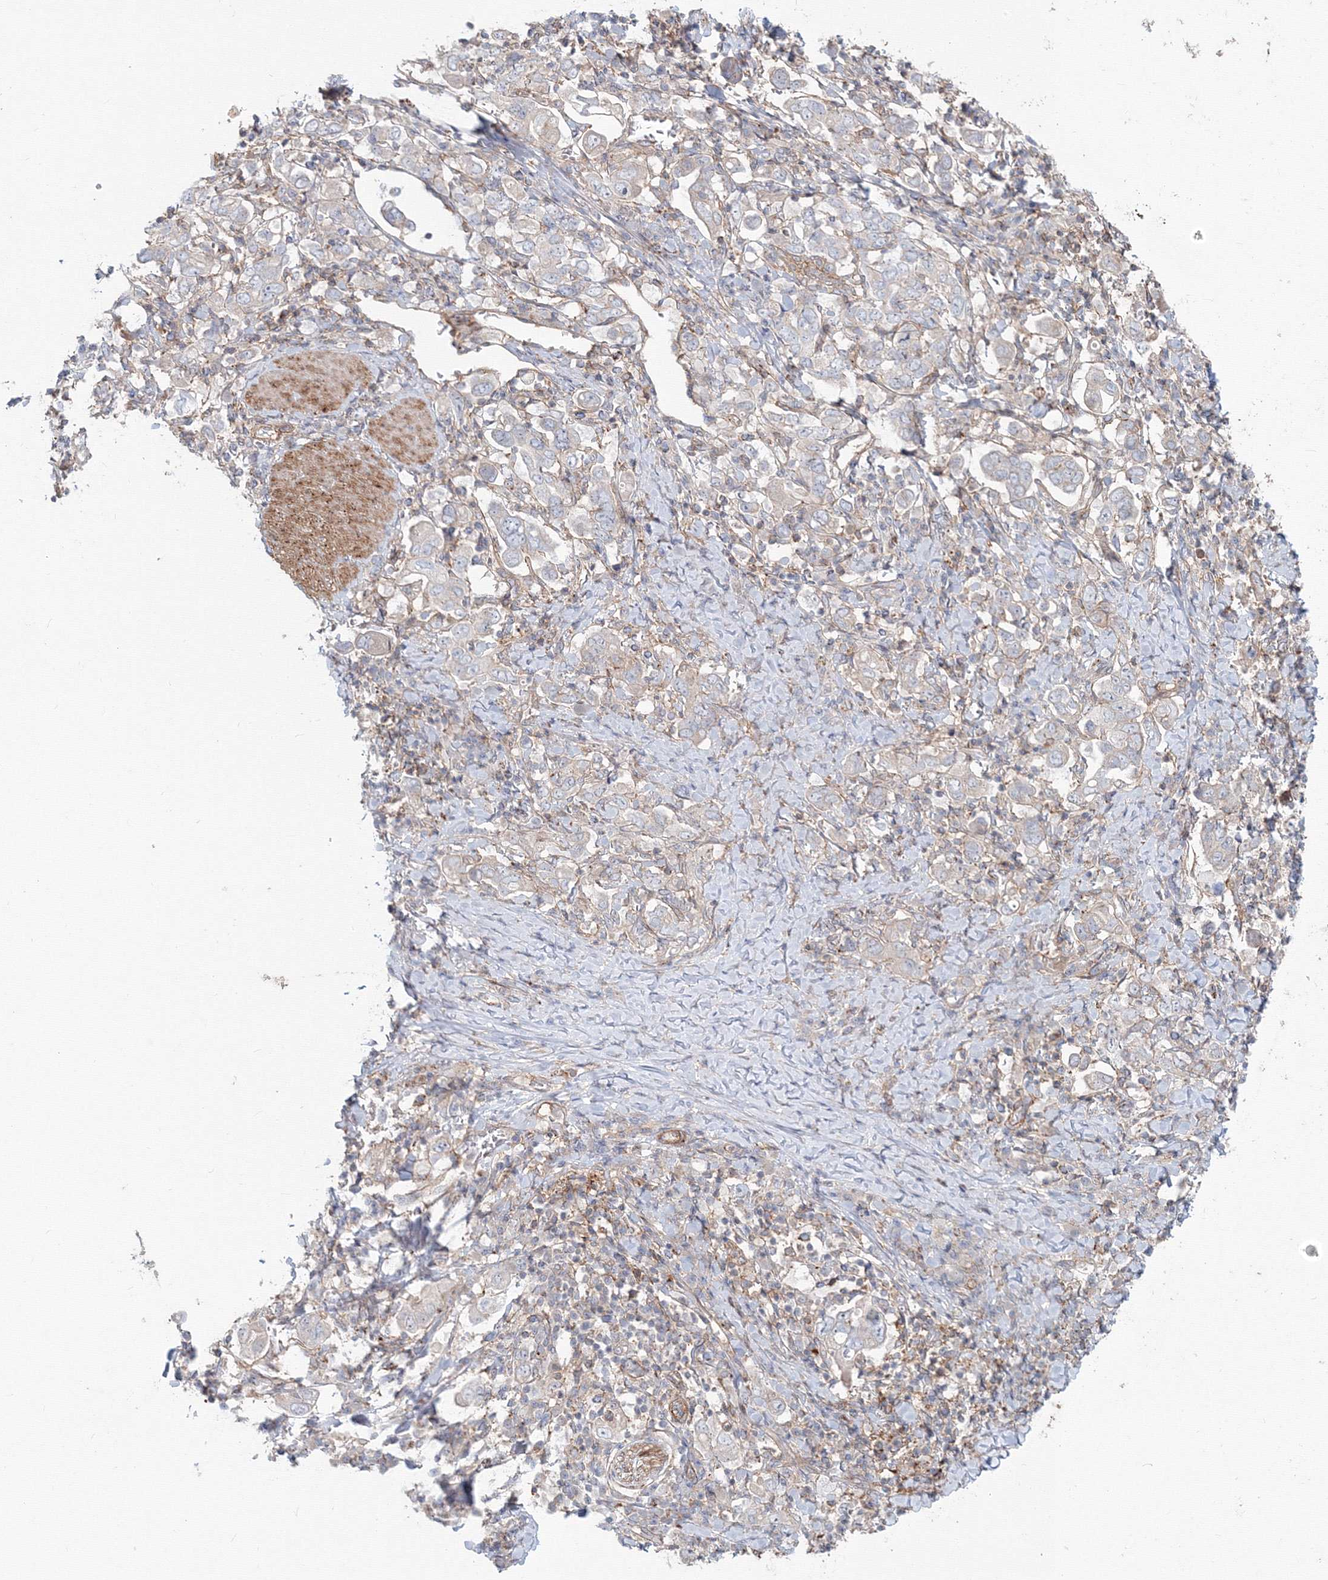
{"staining": {"intensity": "negative", "quantity": "none", "location": "none"}, "tissue": "stomach cancer", "cell_type": "Tumor cells", "image_type": "cancer", "snomed": [{"axis": "morphology", "description": "Adenocarcinoma, NOS"}, {"axis": "topography", "description": "Stomach, upper"}], "caption": "A photomicrograph of human stomach adenocarcinoma is negative for staining in tumor cells.", "gene": "SH3PXD2A", "patient": {"sex": "male", "age": 62}}